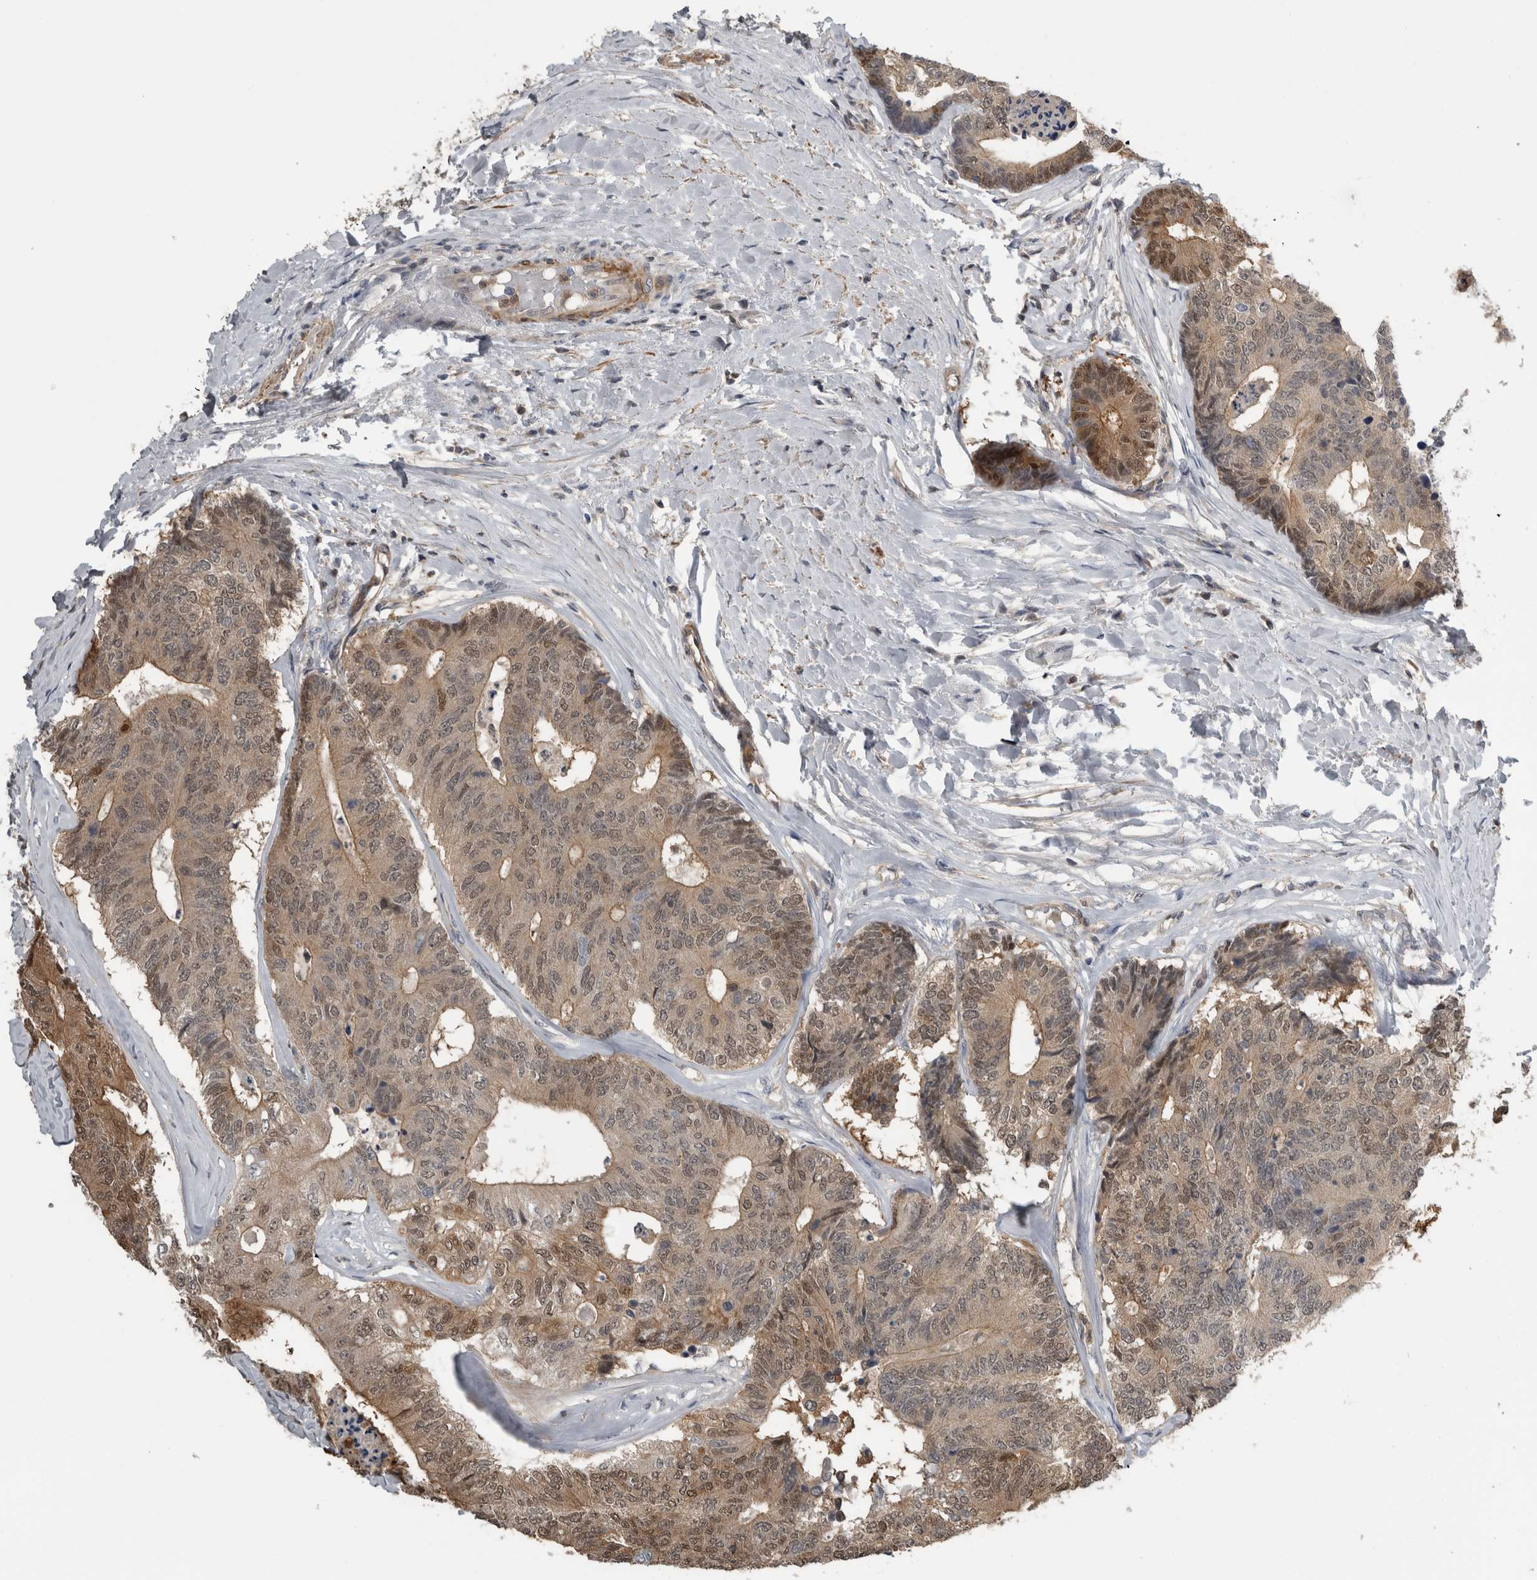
{"staining": {"intensity": "weak", "quantity": ">75%", "location": "cytoplasmic/membranous,nuclear"}, "tissue": "colorectal cancer", "cell_type": "Tumor cells", "image_type": "cancer", "snomed": [{"axis": "morphology", "description": "Adenocarcinoma, NOS"}, {"axis": "topography", "description": "Colon"}], "caption": "Brown immunohistochemical staining in colorectal cancer (adenocarcinoma) displays weak cytoplasmic/membranous and nuclear expression in about >75% of tumor cells.", "gene": "NAPRT", "patient": {"sex": "female", "age": 67}}